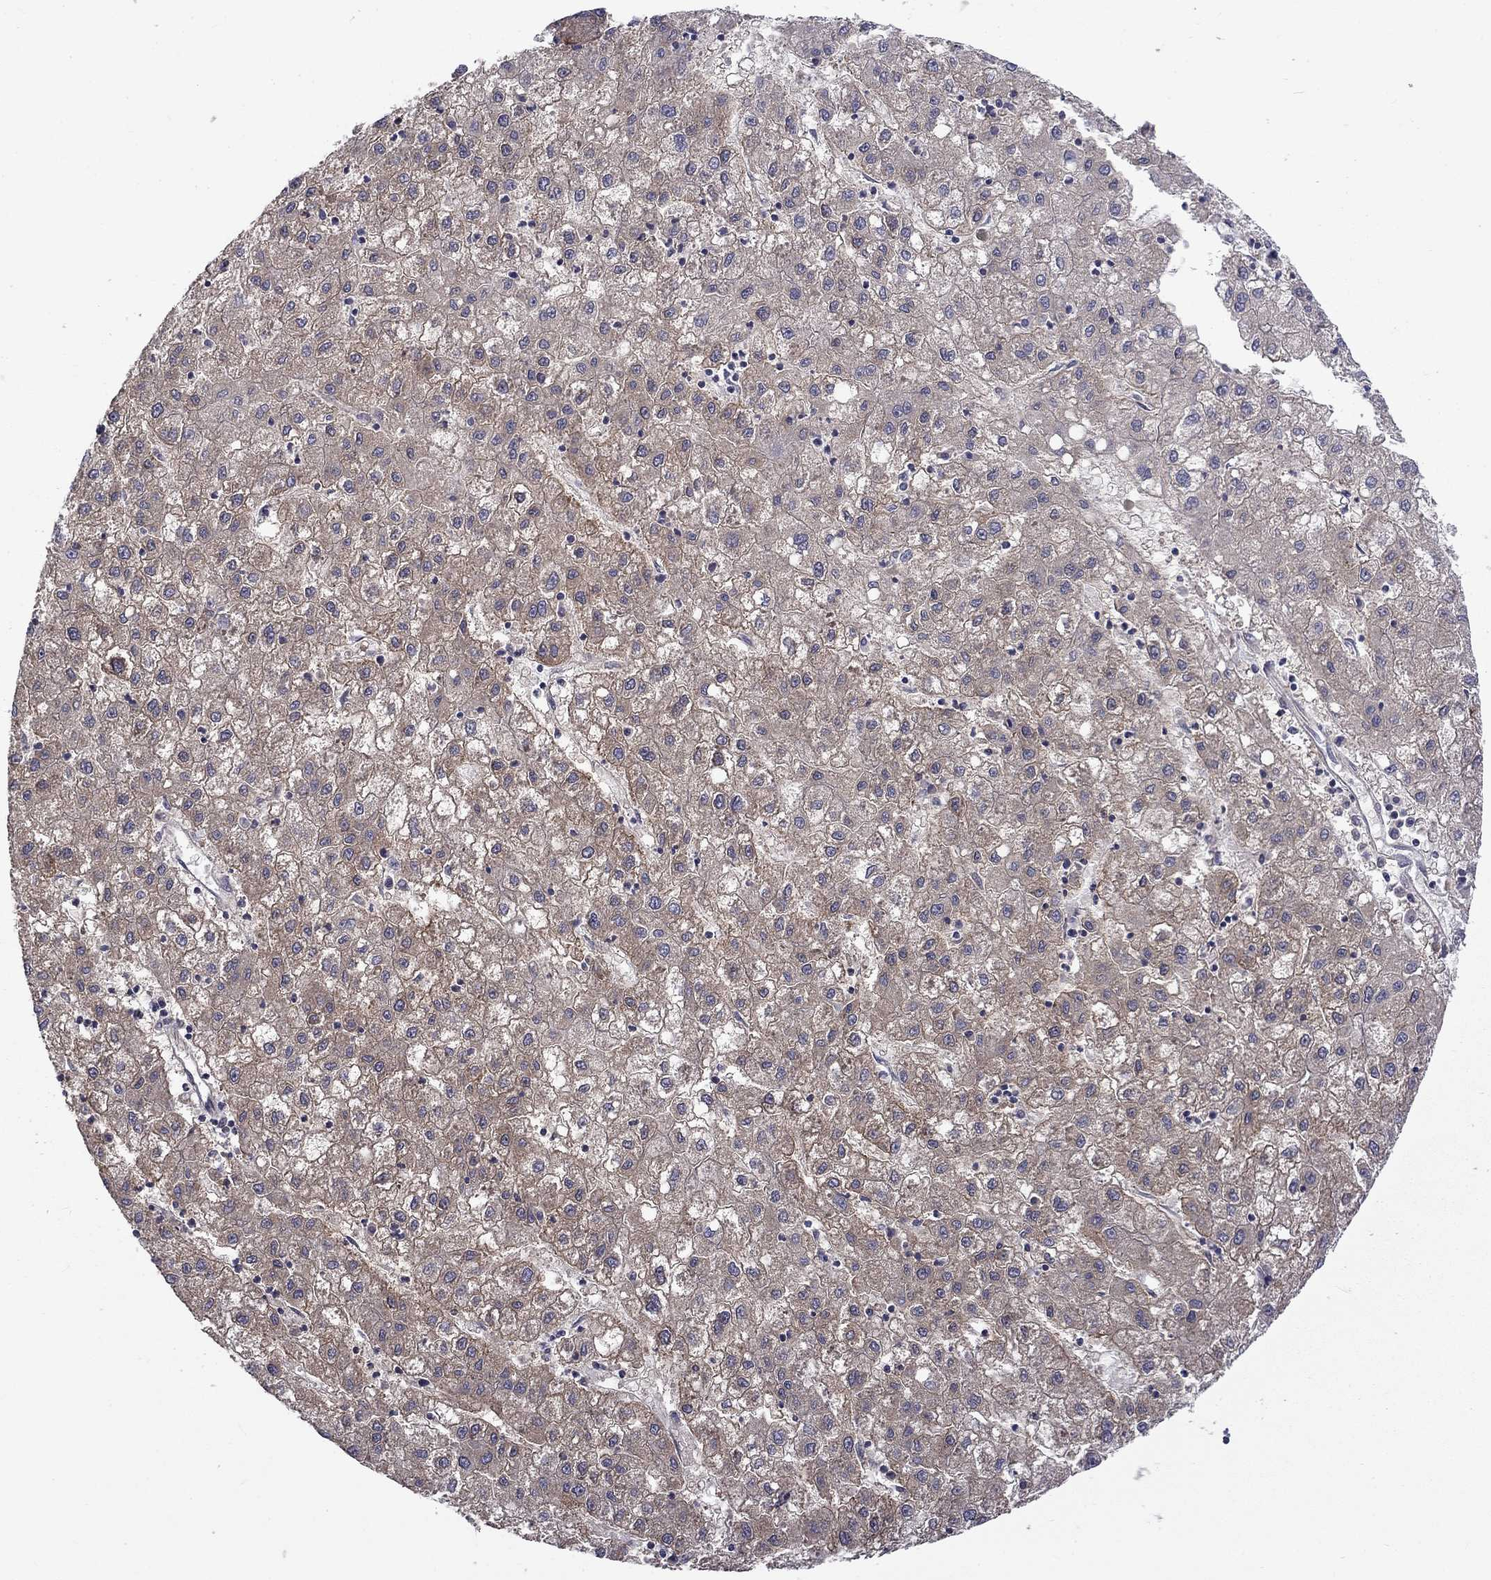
{"staining": {"intensity": "weak", "quantity": "<25%", "location": "cytoplasmic/membranous"}, "tissue": "liver cancer", "cell_type": "Tumor cells", "image_type": "cancer", "snomed": [{"axis": "morphology", "description": "Carcinoma, Hepatocellular, NOS"}, {"axis": "topography", "description": "Liver"}], "caption": "Human liver cancer stained for a protein using immunohistochemistry displays no staining in tumor cells.", "gene": "SLC39A14", "patient": {"sex": "male", "age": 72}}